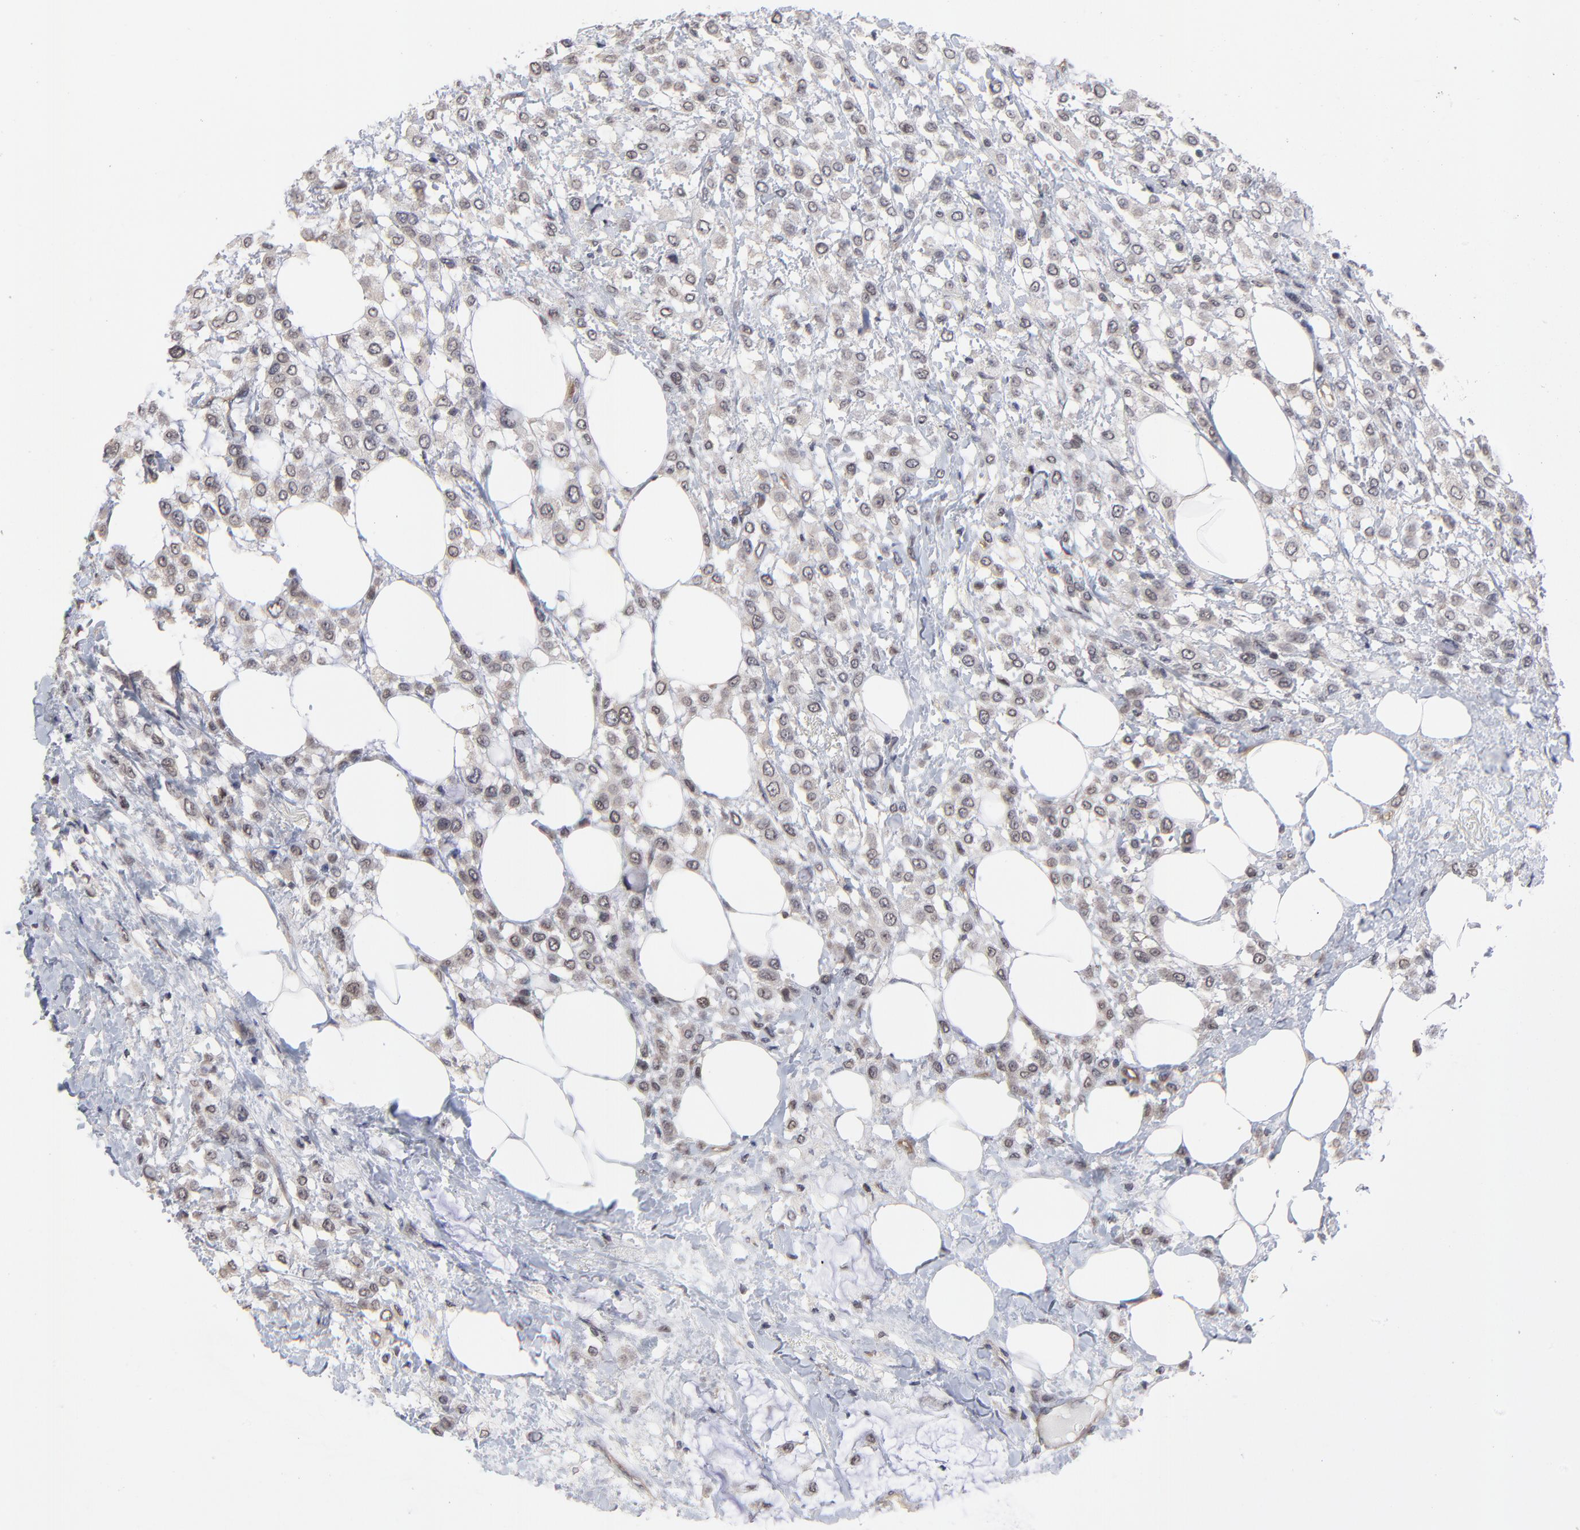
{"staining": {"intensity": "weak", "quantity": ">75%", "location": "cytoplasmic/membranous"}, "tissue": "breast cancer", "cell_type": "Tumor cells", "image_type": "cancer", "snomed": [{"axis": "morphology", "description": "Lobular carcinoma"}, {"axis": "topography", "description": "Breast"}], "caption": "Protein staining of breast lobular carcinoma tissue displays weak cytoplasmic/membranous staining in approximately >75% of tumor cells. The staining was performed using DAB to visualize the protein expression in brown, while the nuclei were stained in blue with hematoxylin (Magnification: 20x).", "gene": "ZNF157", "patient": {"sex": "female", "age": 85}}